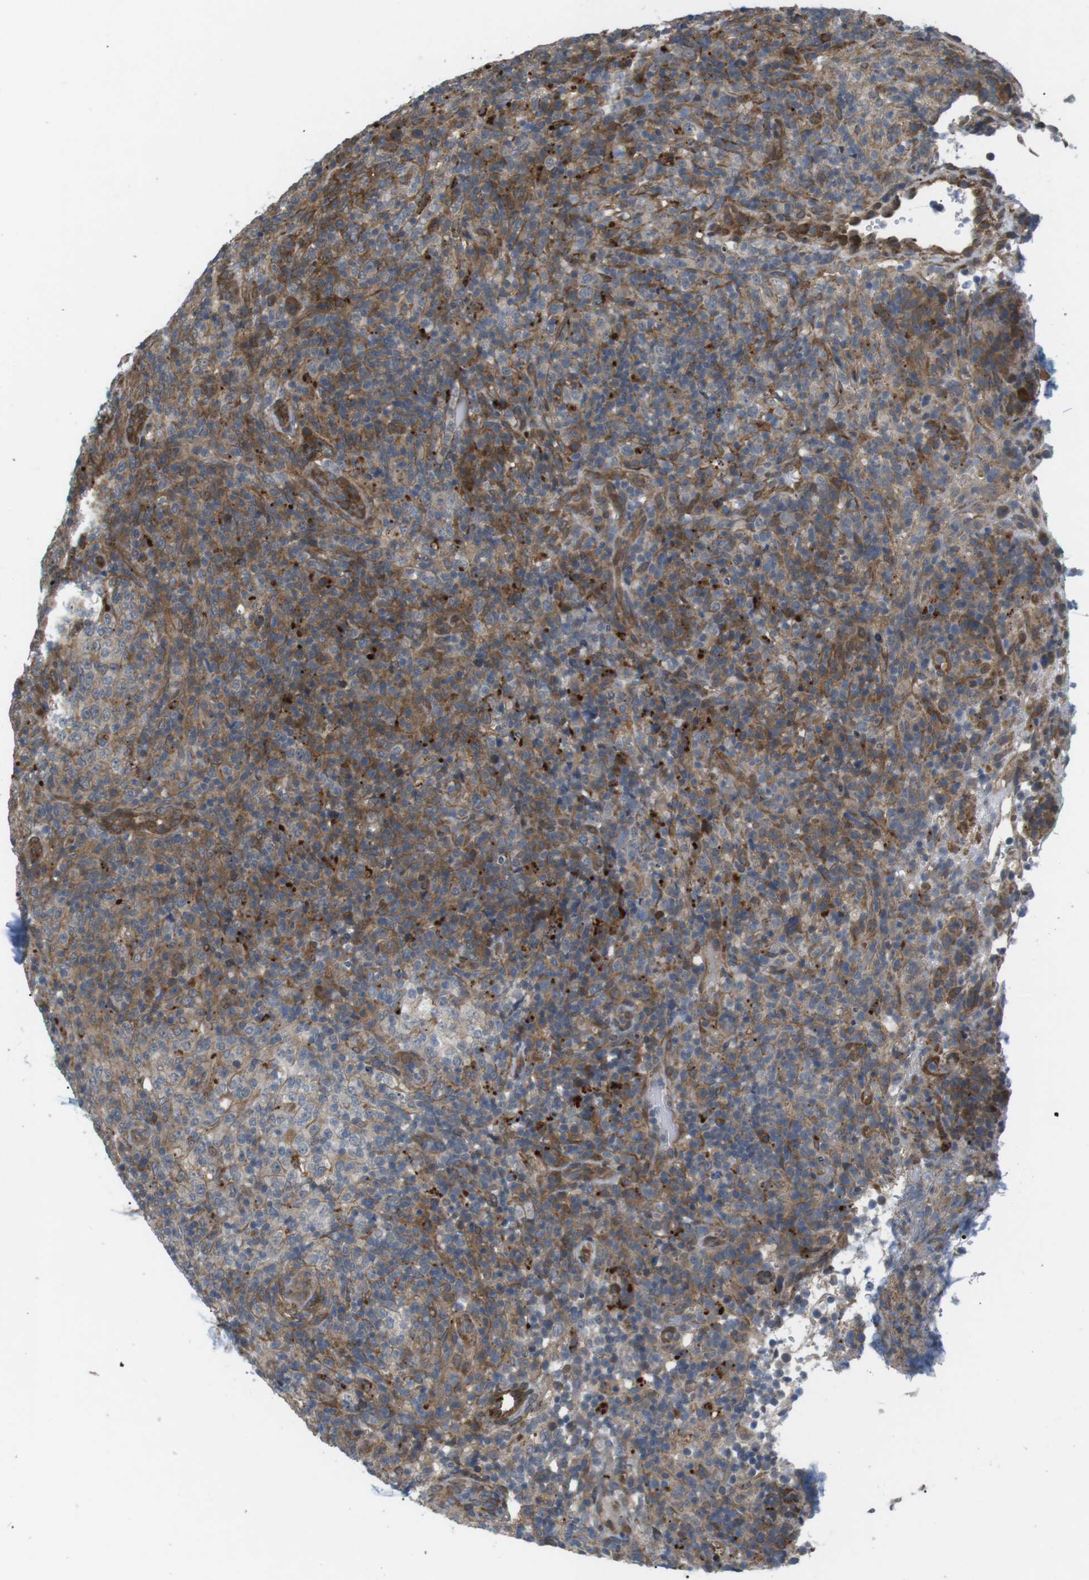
{"staining": {"intensity": "moderate", "quantity": ">75%", "location": "cytoplasmic/membranous"}, "tissue": "lymphoma", "cell_type": "Tumor cells", "image_type": "cancer", "snomed": [{"axis": "morphology", "description": "Malignant lymphoma, non-Hodgkin's type, High grade"}, {"axis": "topography", "description": "Lymph node"}], "caption": "Protein positivity by immunohistochemistry reveals moderate cytoplasmic/membranous expression in about >75% of tumor cells in high-grade malignant lymphoma, non-Hodgkin's type. (Brightfield microscopy of DAB IHC at high magnification).", "gene": "KANK2", "patient": {"sex": "female", "age": 76}}